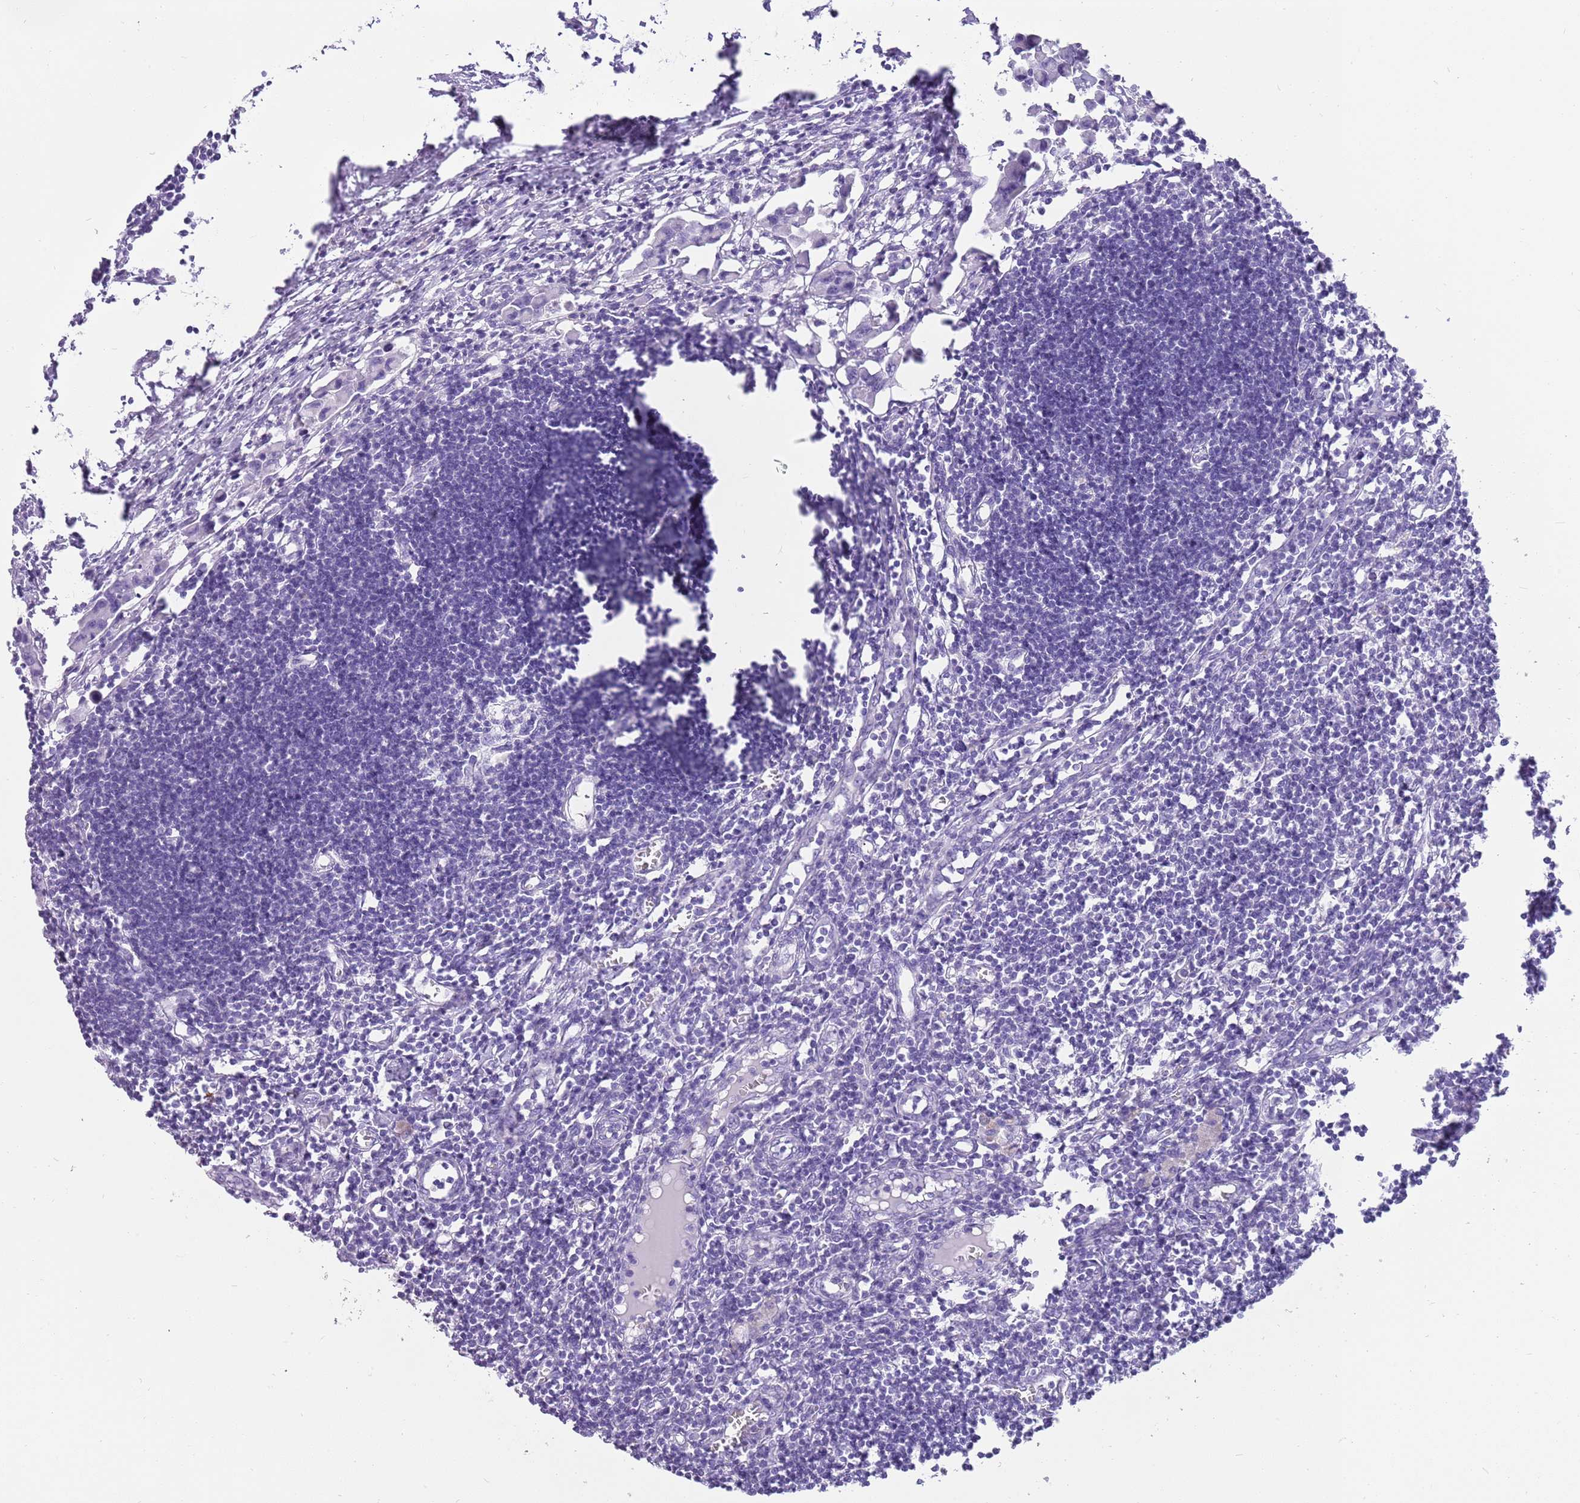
{"staining": {"intensity": "negative", "quantity": "none", "location": "none"}, "tissue": "lymph node", "cell_type": "Germinal center cells", "image_type": "normal", "snomed": [{"axis": "morphology", "description": "Normal tissue, NOS"}, {"axis": "morphology", "description": "Malignant melanoma, Metastatic site"}, {"axis": "topography", "description": "Lymph node"}], "caption": "High power microscopy histopathology image of an immunohistochemistry (IHC) image of normal lymph node, revealing no significant staining in germinal center cells. (Immunohistochemistry (ihc), brightfield microscopy, high magnification).", "gene": "ENSG00000271254", "patient": {"sex": "male", "age": 41}}